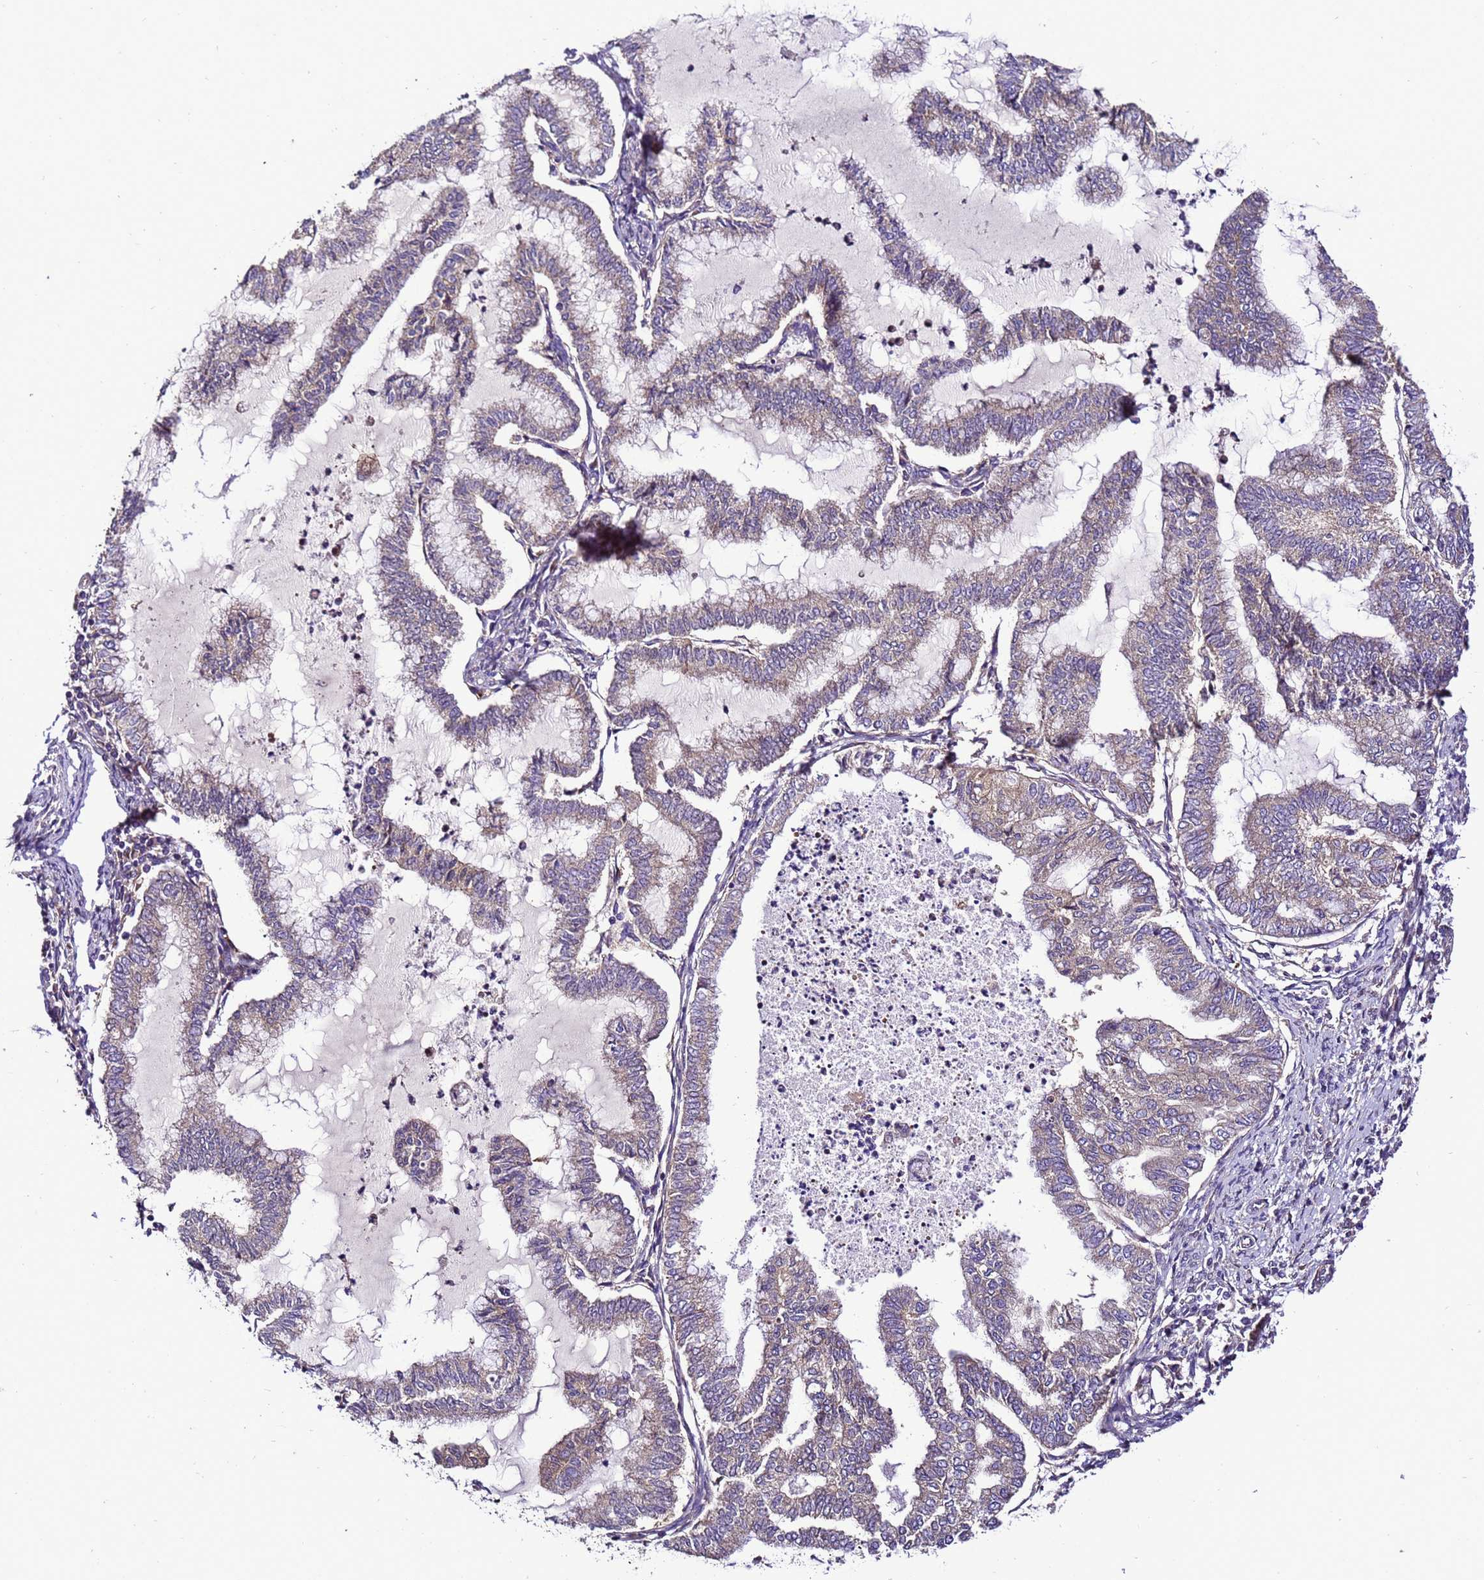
{"staining": {"intensity": "negative", "quantity": "none", "location": "none"}, "tissue": "endometrial cancer", "cell_type": "Tumor cells", "image_type": "cancer", "snomed": [{"axis": "morphology", "description": "Adenocarcinoma, NOS"}, {"axis": "topography", "description": "Endometrium"}], "caption": "This is an immunohistochemistry (IHC) micrograph of endometrial cancer. There is no positivity in tumor cells.", "gene": "ZNF417", "patient": {"sex": "female", "age": 79}}